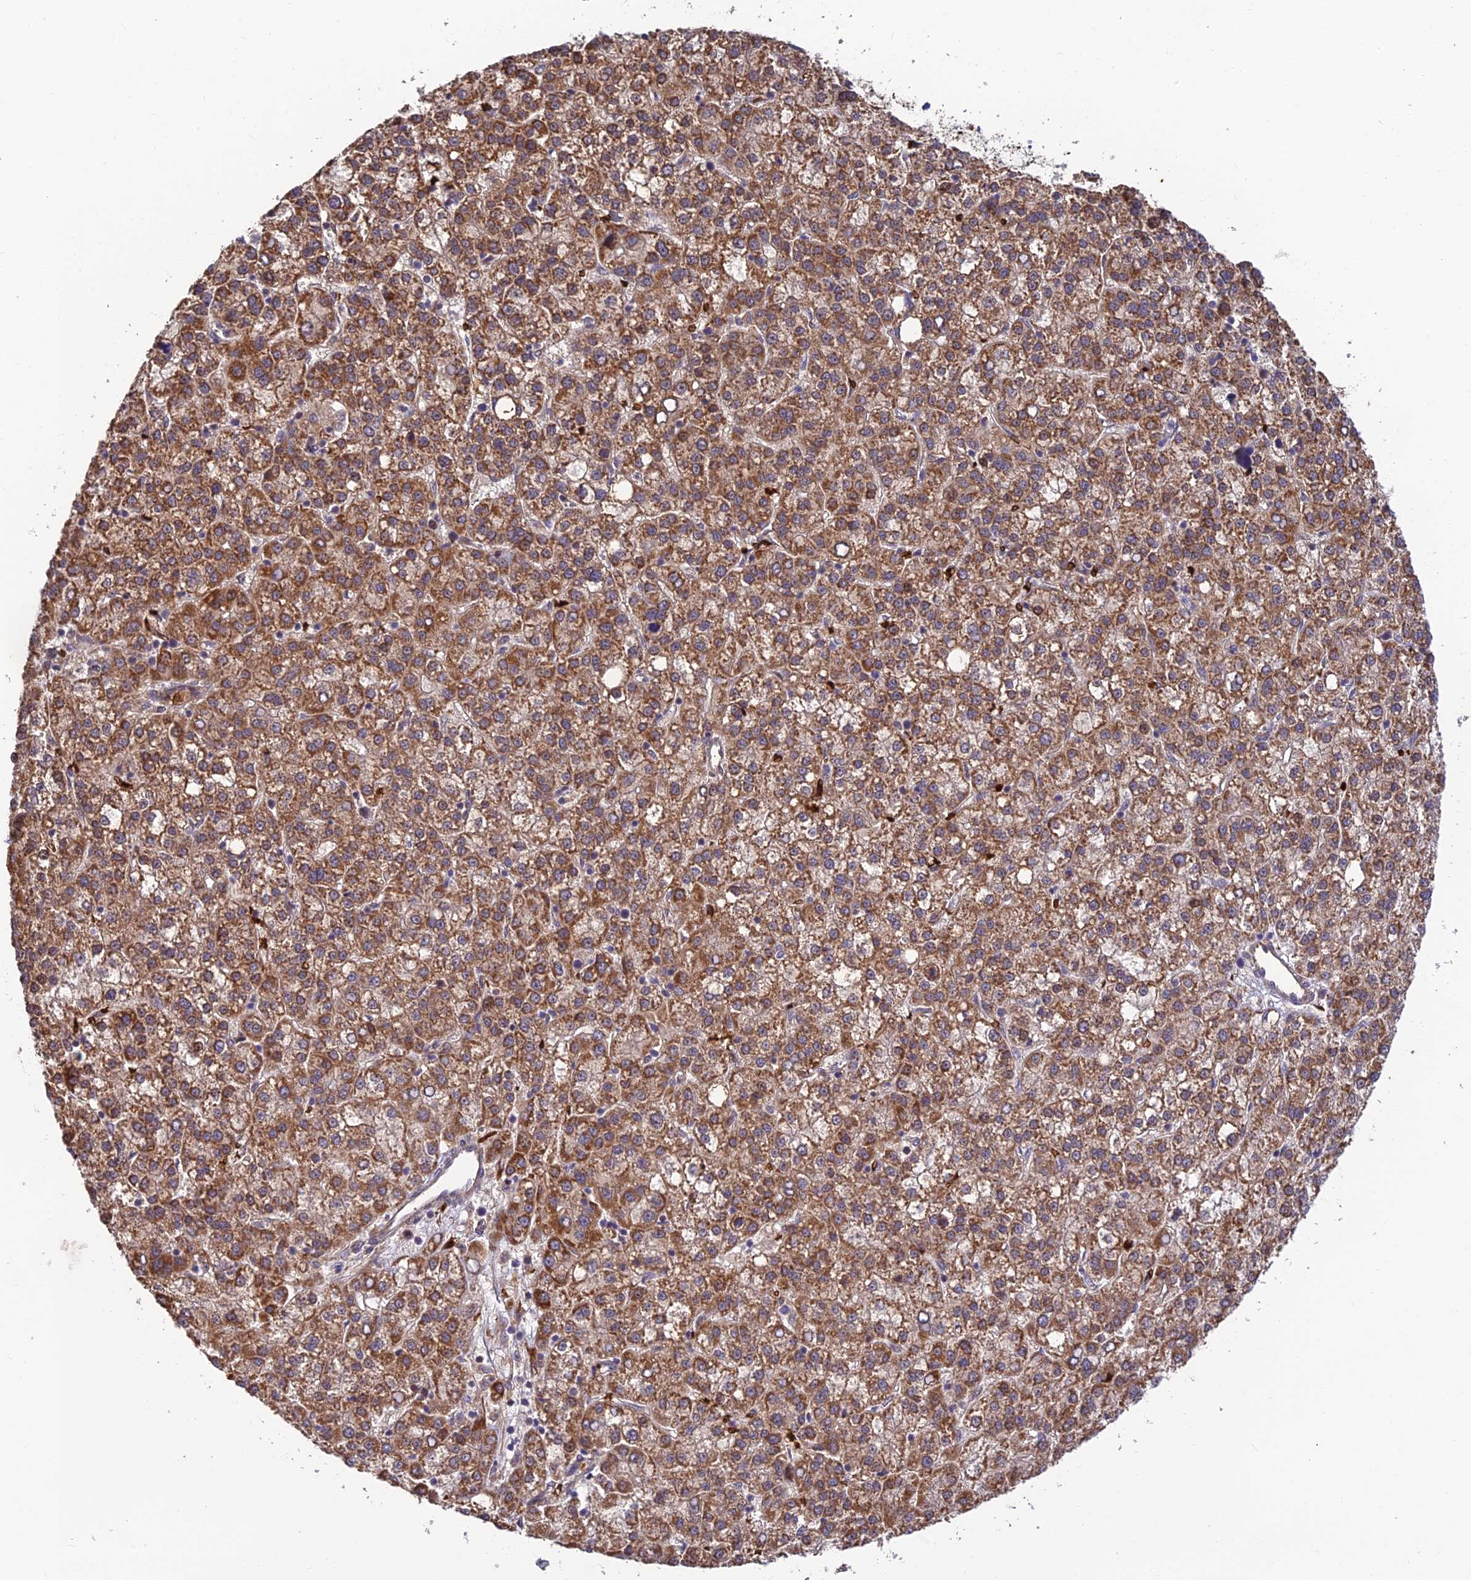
{"staining": {"intensity": "moderate", "quantity": ">75%", "location": "cytoplasmic/membranous"}, "tissue": "liver cancer", "cell_type": "Tumor cells", "image_type": "cancer", "snomed": [{"axis": "morphology", "description": "Carcinoma, Hepatocellular, NOS"}, {"axis": "topography", "description": "Liver"}], "caption": "A micrograph of liver hepatocellular carcinoma stained for a protein reveals moderate cytoplasmic/membranous brown staining in tumor cells. (DAB (3,3'-diaminobenzidine) IHC with brightfield microscopy, high magnification).", "gene": "UFSP2", "patient": {"sex": "female", "age": 58}}